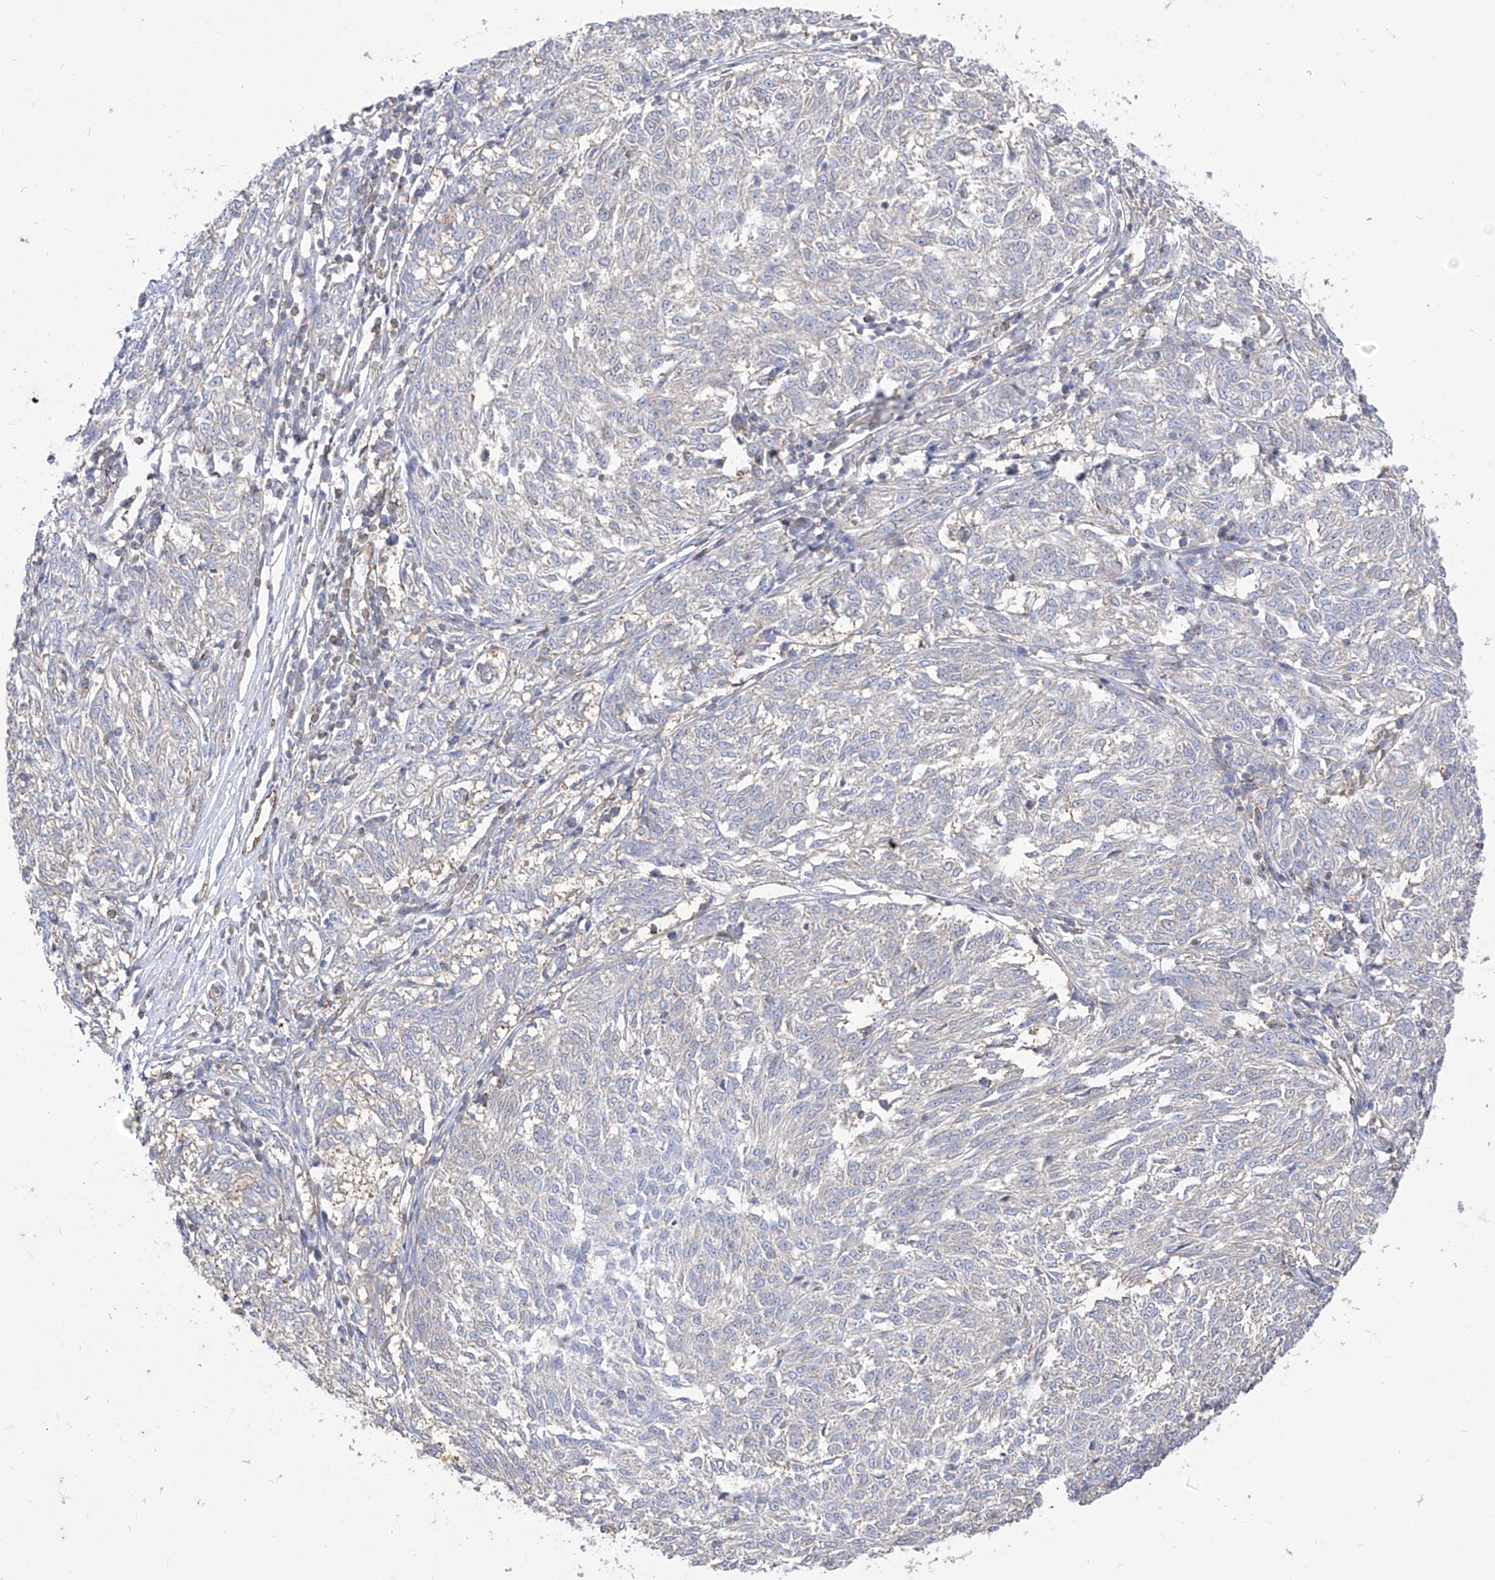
{"staining": {"intensity": "negative", "quantity": "none", "location": "none"}, "tissue": "melanoma", "cell_type": "Tumor cells", "image_type": "cancer", "snomed": [{"axis": "morphology", "description": "Malignant melanoma, NOS"}, {"axis": "topography", "description": "Skin"}], "caption": "An image of human malignant melanoma is negative for staining in tumor cells. (Brightfield microscopy of DAB (3,3'-diaminobenzidine) immunohistochemistry at high magnification).", "gene": "C1orf74", "patient": {"sex": "female", "age": 72}}